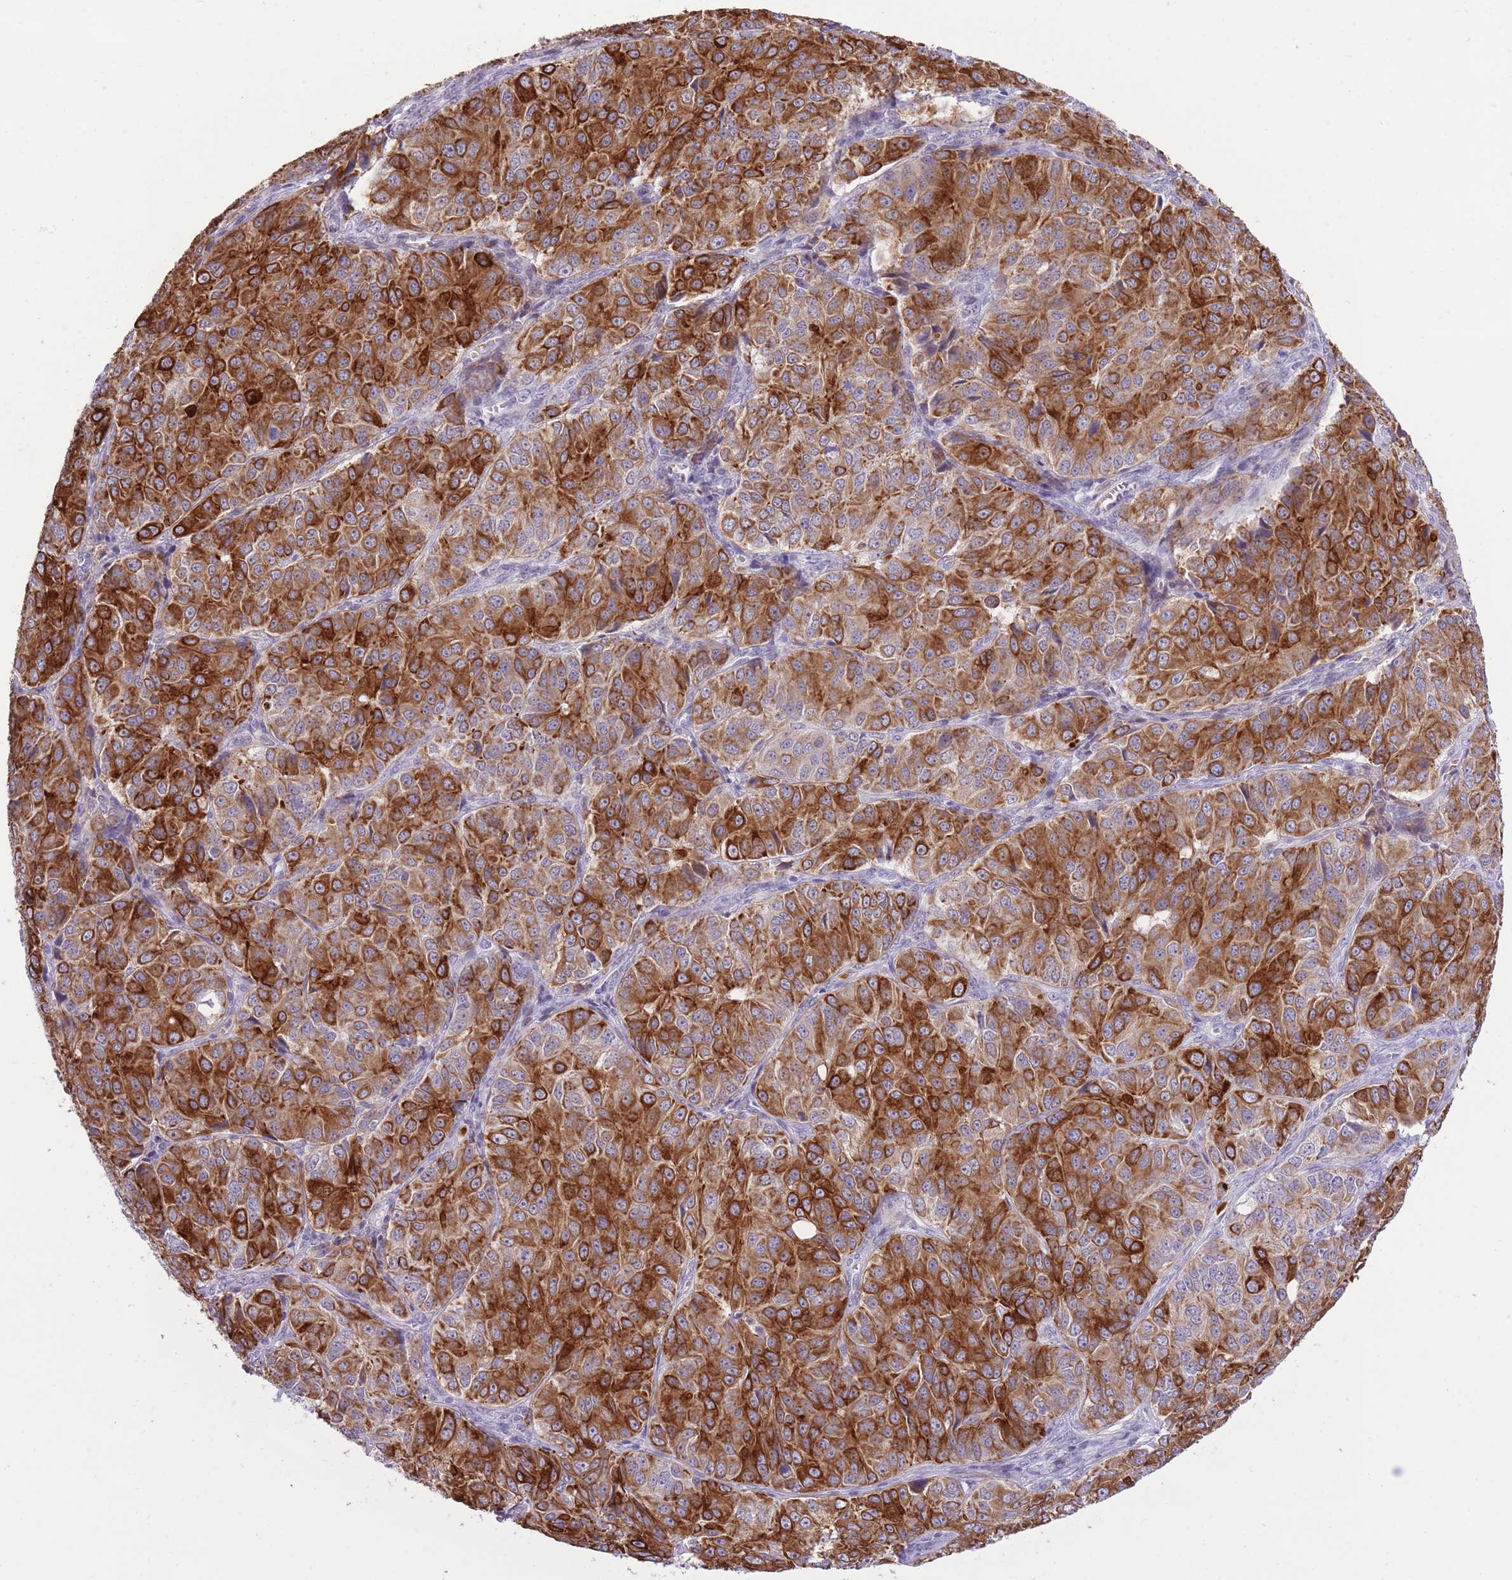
{"staining": {"intensity": "strong", "quantity": ">75%", "location": "cytoplasmic/membranous"}, "tissue": "ovarian cancer", "cell_type": "Tumor cells", "image_type": "cancer", "snomed": [{"axis": "morphology", "description": "Carcinoma, endometroid"}, {"axis": "topography", "description": "Ovary"}], "caption": "Ovarian cancer (endometroid carcinoma) stained for a protein shows strong cytoplasmic/membranous positivity in tumor cells.", "gene": "MEIS3", "patient": {"sex": "female", "age": 51}}